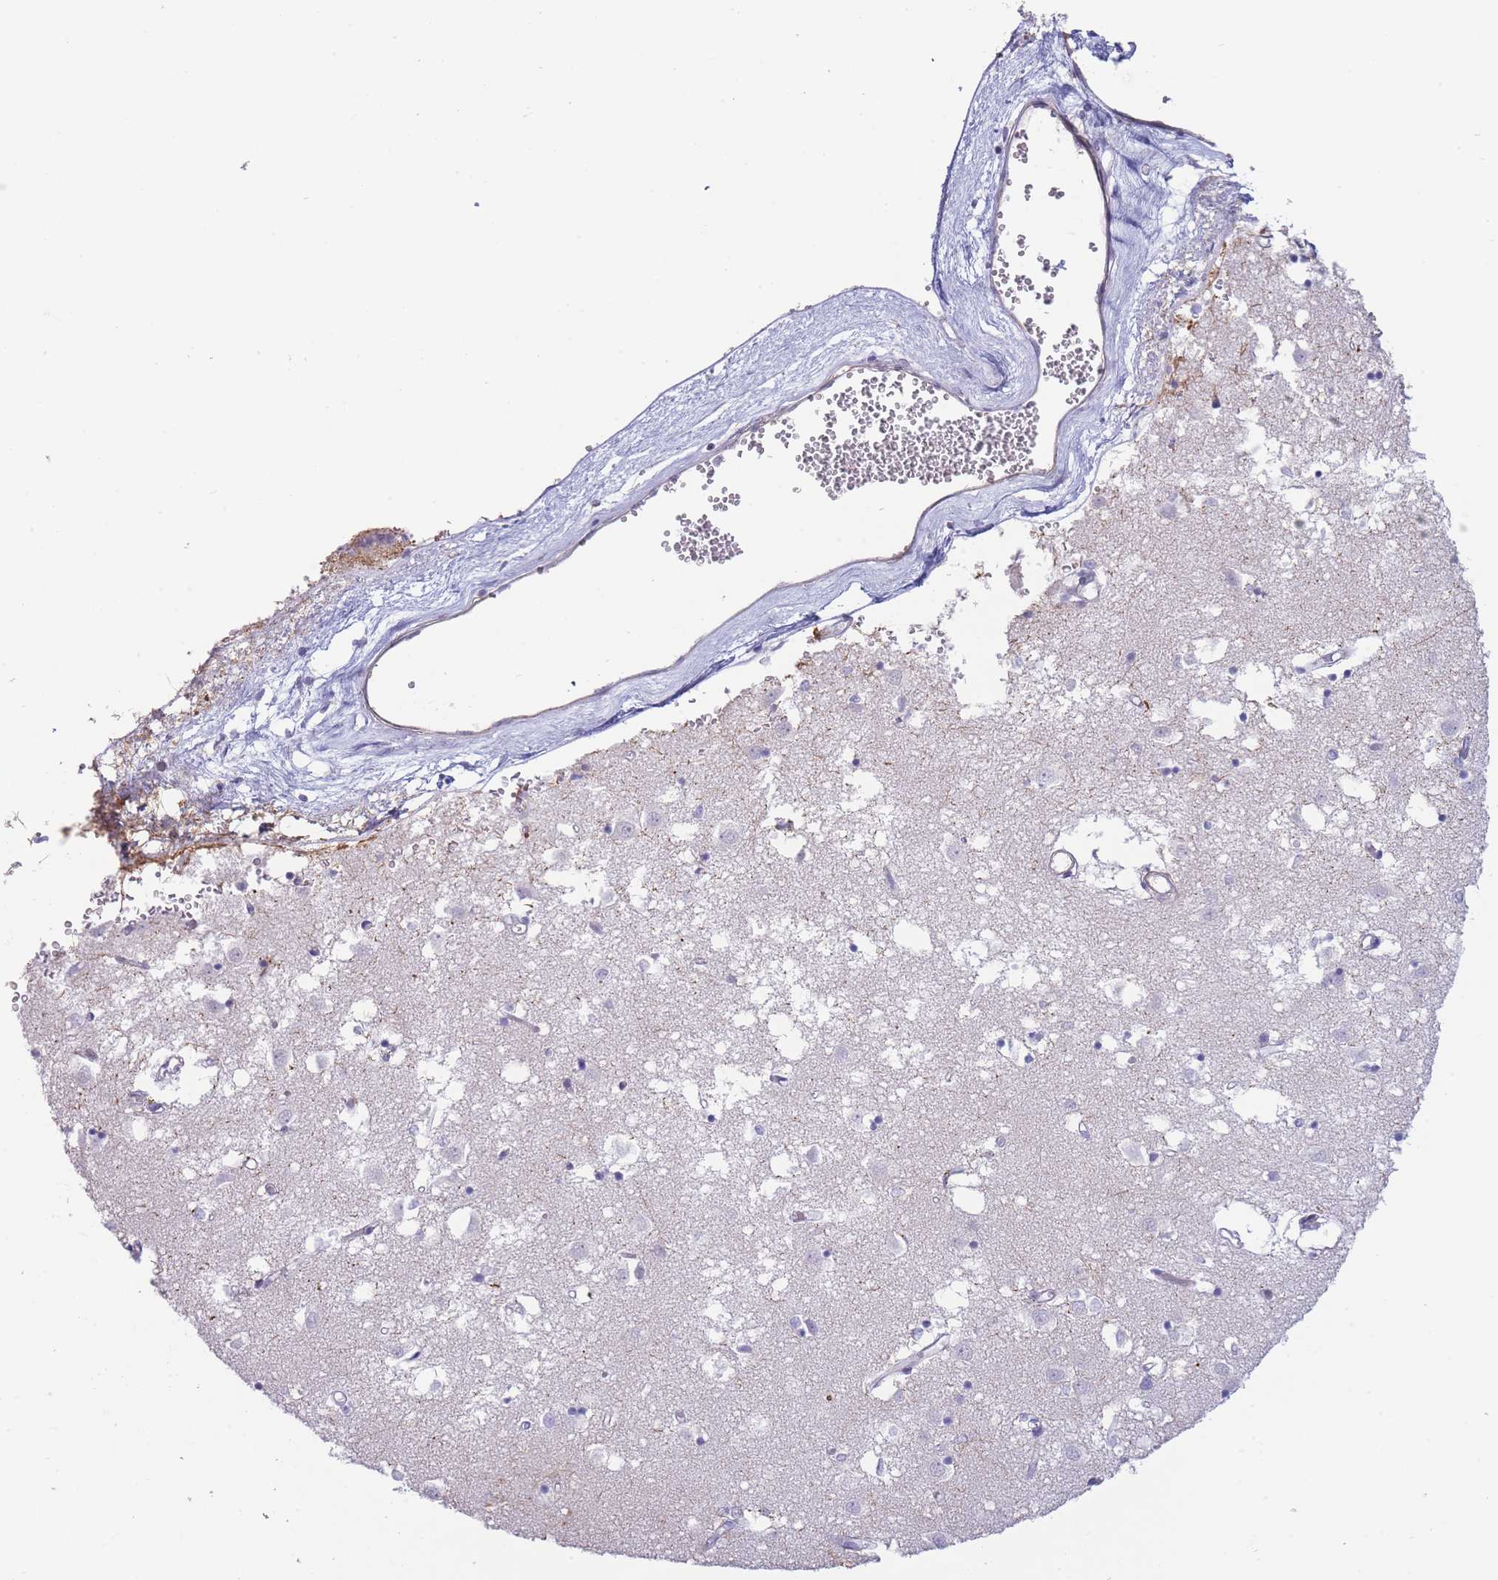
{"staining": {"intensity": "negative", "quantity": "none", "location": "none"}, "tissue": "caudate", "cell_type": "Glial cells", "image_type": "normal", "snomed": [{"axis": "morphology", "description": "Normal tissue, NOS"}, {"axis": "topography", "description": "Lateral ventricle wall"}], "caption": "Immunohistochemical staining of unremarkable caudate displays no significant positivity in glial cells. The staining was performed using DAB (3,3'-diaminobenzidine) to visualize the protein expression in brown, while the nuclei were stained in blue with hematoxylin (Magnification: 20x).", "gene": "ASAP3", "patient": {"sex": "male", "age": 70}}